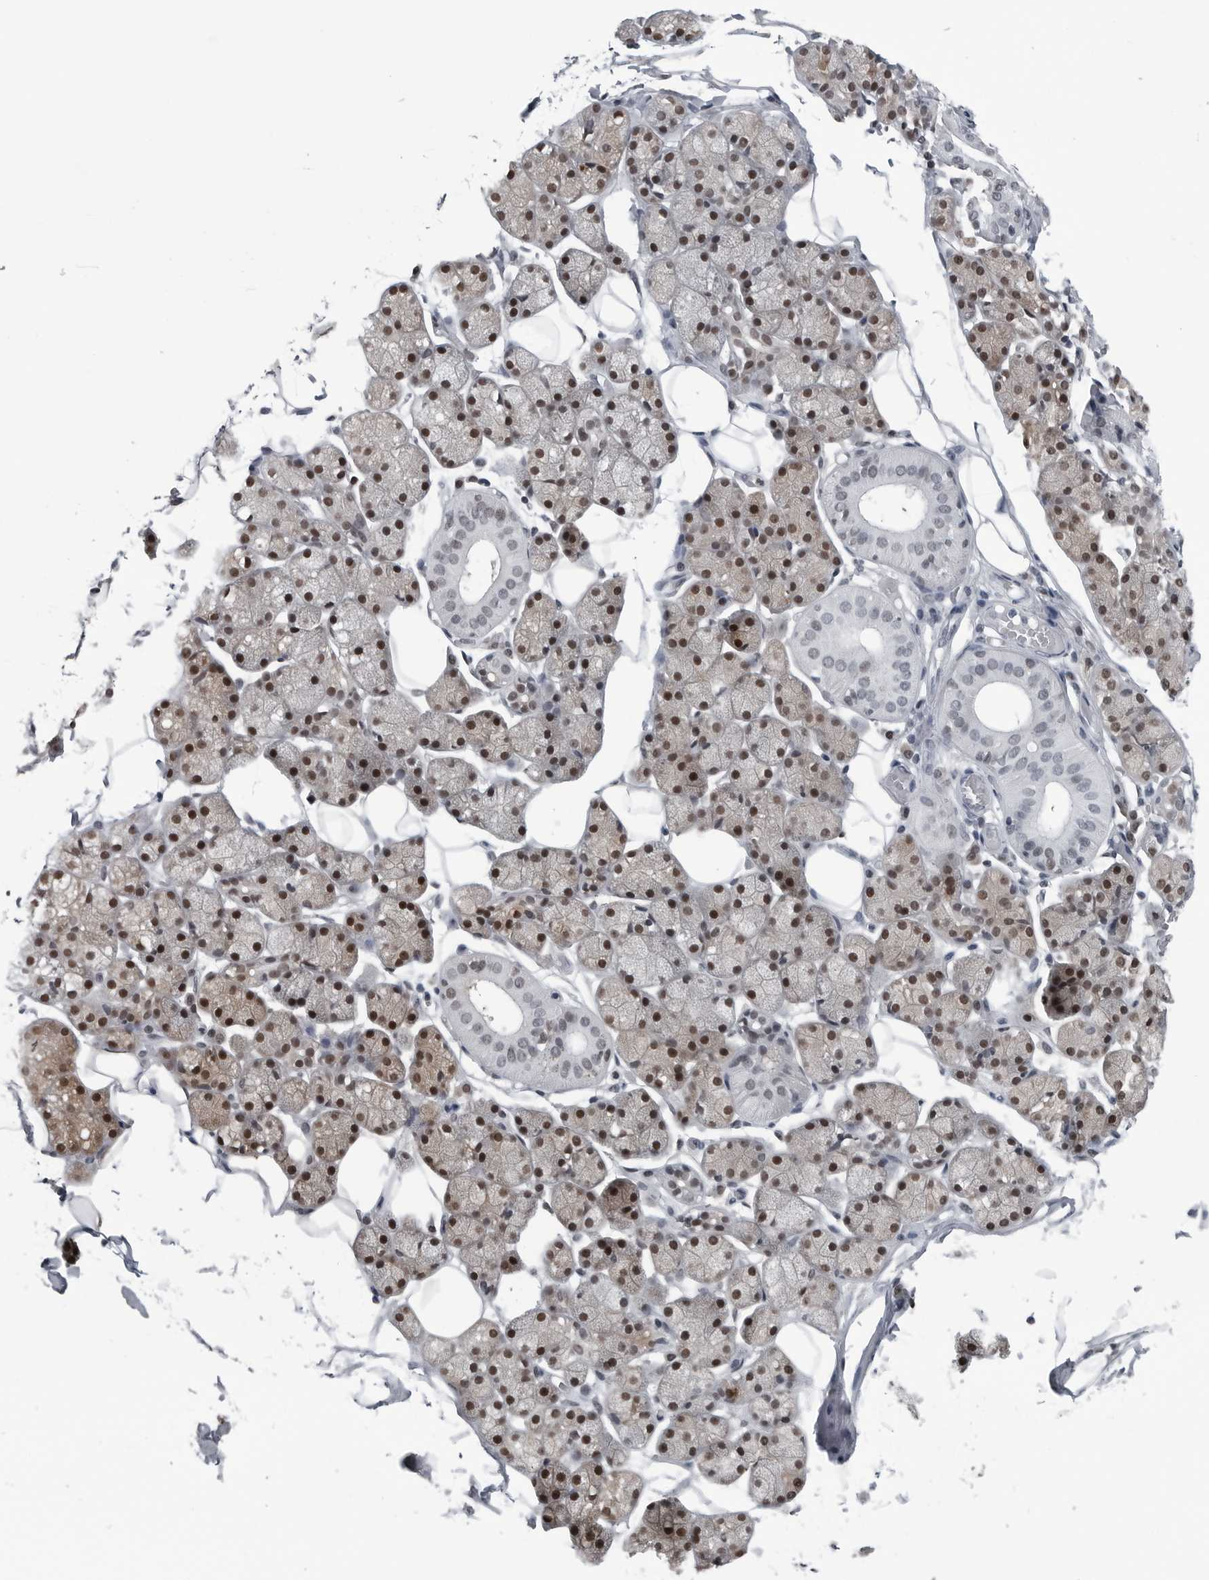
{"staining": {"intensity": "moderate", "quantity": "25%-75%", "location": "nuclear"}, "tissue": "salivary gland", "cell_type": "Glandular cells", "image_type": "normal", "snomed": [{"axis": "morphology", "description": "Normal tissue, NOS"}, {"axis": "topography", "description": "Salivary gland"}], "caption": "IHC histopathology image of normal salivary gland: human salivary gland stained using IHC exhibits medium levels of moderate protein expression localized specifically in the nuclear of glandular cells, appearing as a nuclear brown color.", "gene": "AKR1A1", "patient": {"sex": "female", "age": 33}}